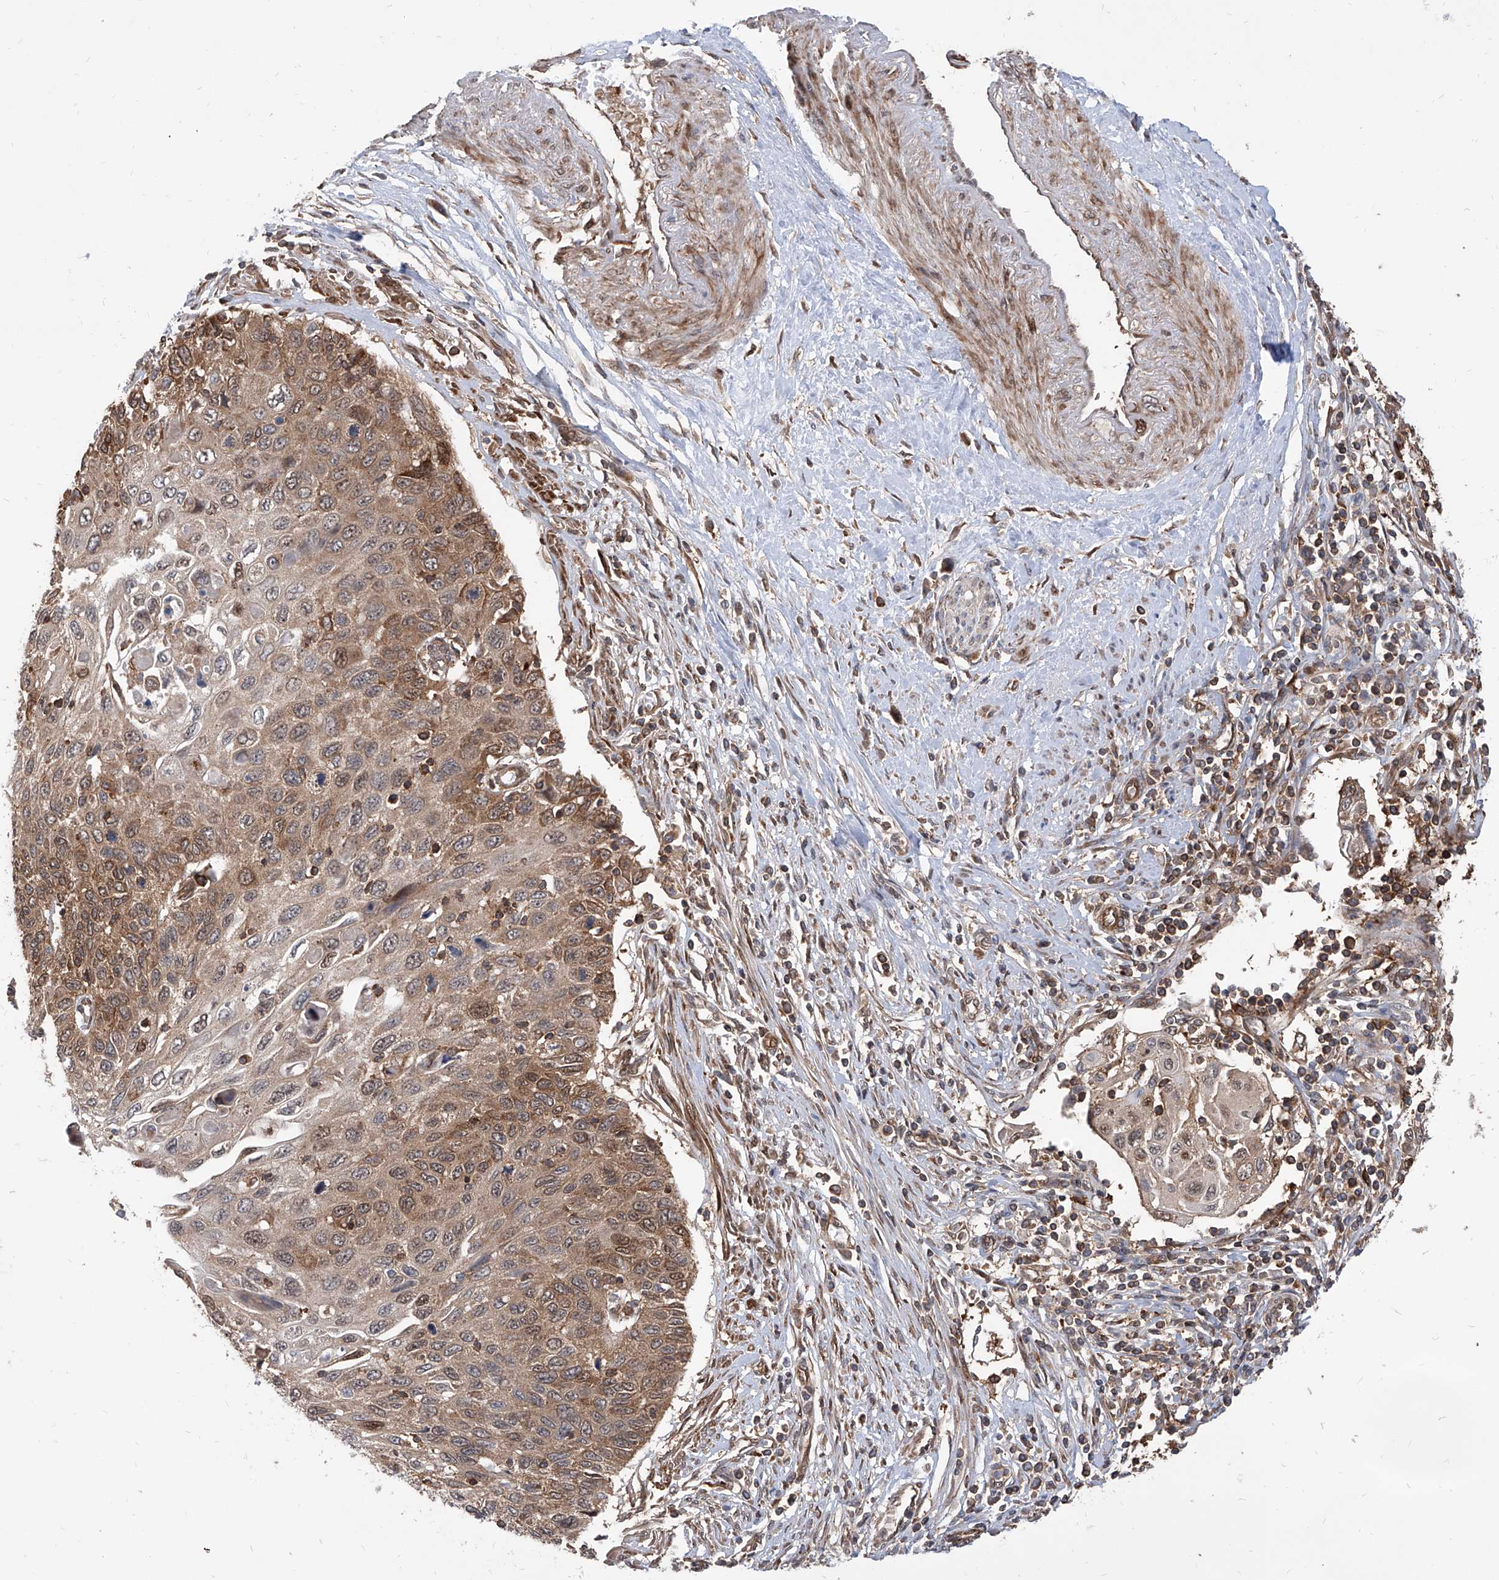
{"staining": {"intensity": "moderate", "quantity": ">75%", "location": "cytoplasmic/membranous"}, "tissue": "cervical cancer", "cell_type": "Tumor cells", "image_type": "cancer", "snomed": [{"axis": "morphology", "description": "Squamous cell carcinoma, NOS"}, {"axis": "topography", "description": "Cervix"}], "caption": "Tumor cells reveal medium levels of moderate cytoplasmic/membranous positivity in about >75% of cells in cervical cancer (squamous cell carcinoma).", "gene": "MAGED2", "patient": {"sex": "female", "age": 70}}